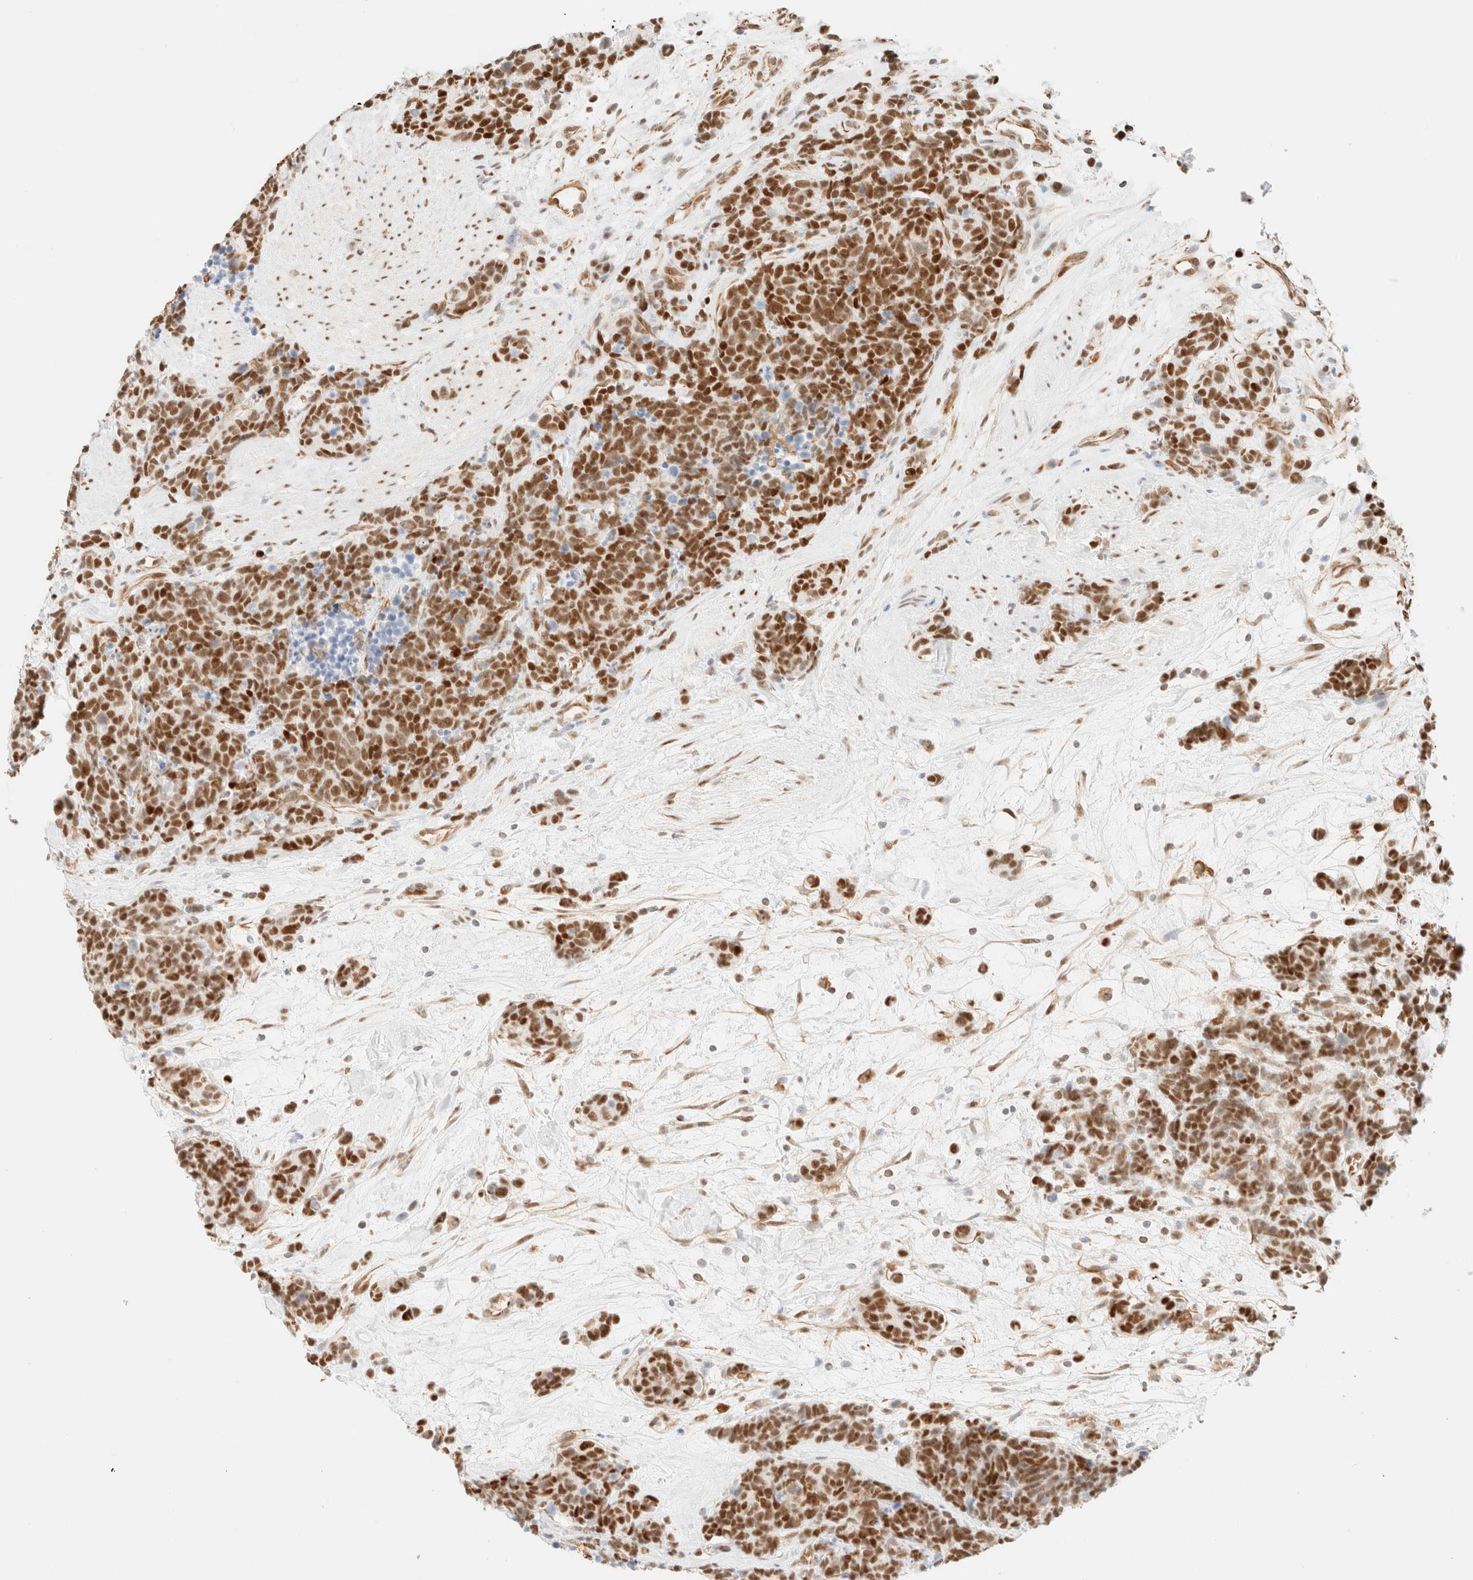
{"staining": {"intensity": "strong", "quantity": ">75%", "location": "nuclear"}, "tissue": "carcinoid", "cell_type": "Tumor cells", "image_type": "cancer", "snomed": [{"axis": "morphology", "description": "Carcinoma, NOS"}, {"axis": "morphology", "description": "Carcinoid, malignant, NOS"}, {"axis": "topography", "description": "Urinary bladder"}], "caption": "IHC (DAB) staining of carcinoid demonstrates strong nuclear protein expression in about >75% of tumor cells.", "gene": "ZSCAN18", "patient": {"sex": "male", "age": 57}}